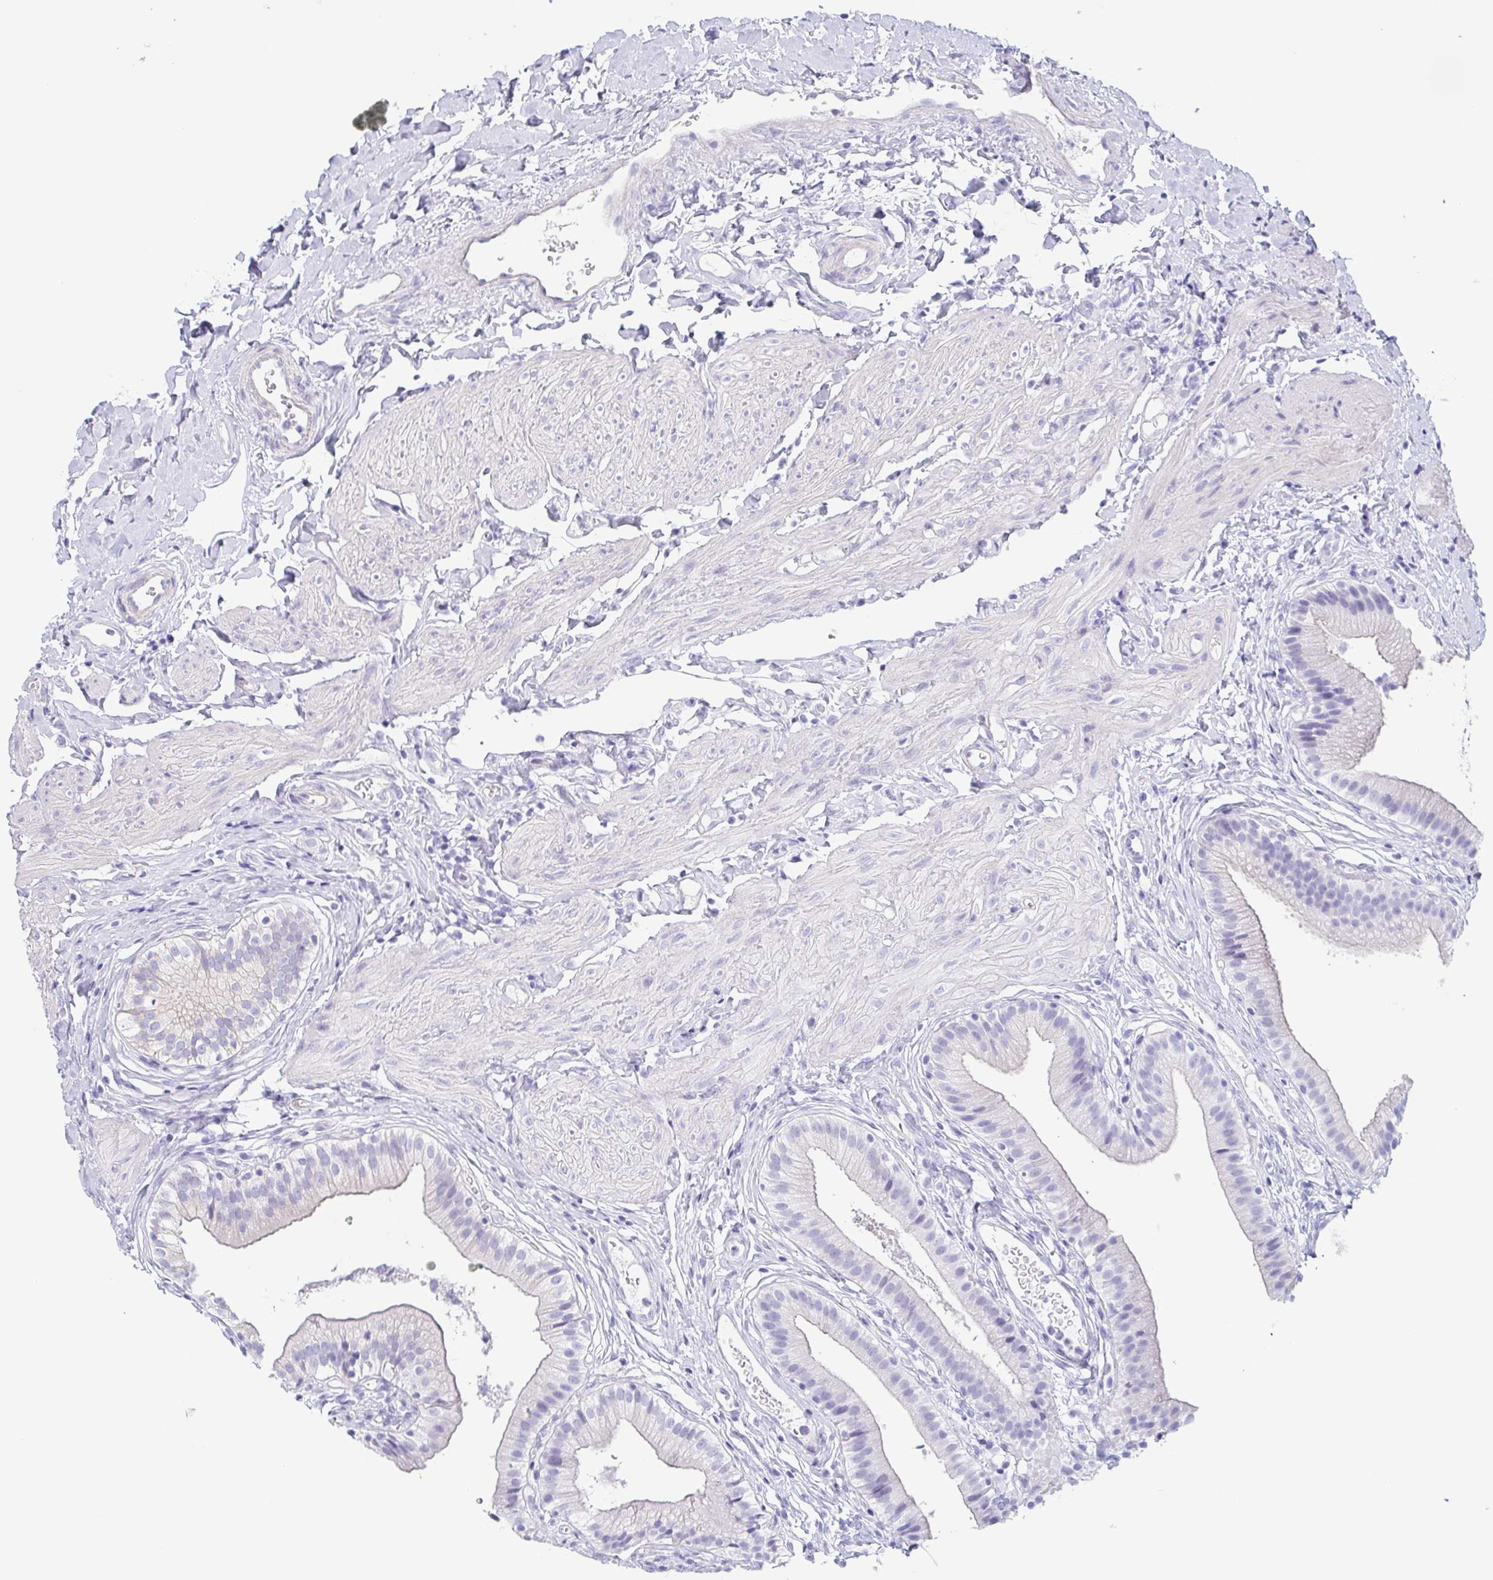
{"staining": {"intensity": "negative", "quantity": "none", "location": "none"}, "tissue": "gallbladder", "cell_type": "Glandular cells", "image_type": "normal", "snomed": [{"axis": "morphology", "description": "Normal tissue, NOS"}, {"axis": "topography", "description": "Gallbladder"}], "caption": "A high-resolution photomicrograph shows immunohistochemistry staining of normal gallbladder, which reveals no significant expression in glandular cells.", "gene": "ENSG00000275778", "patient": {"sex": "female", "age": 47}}